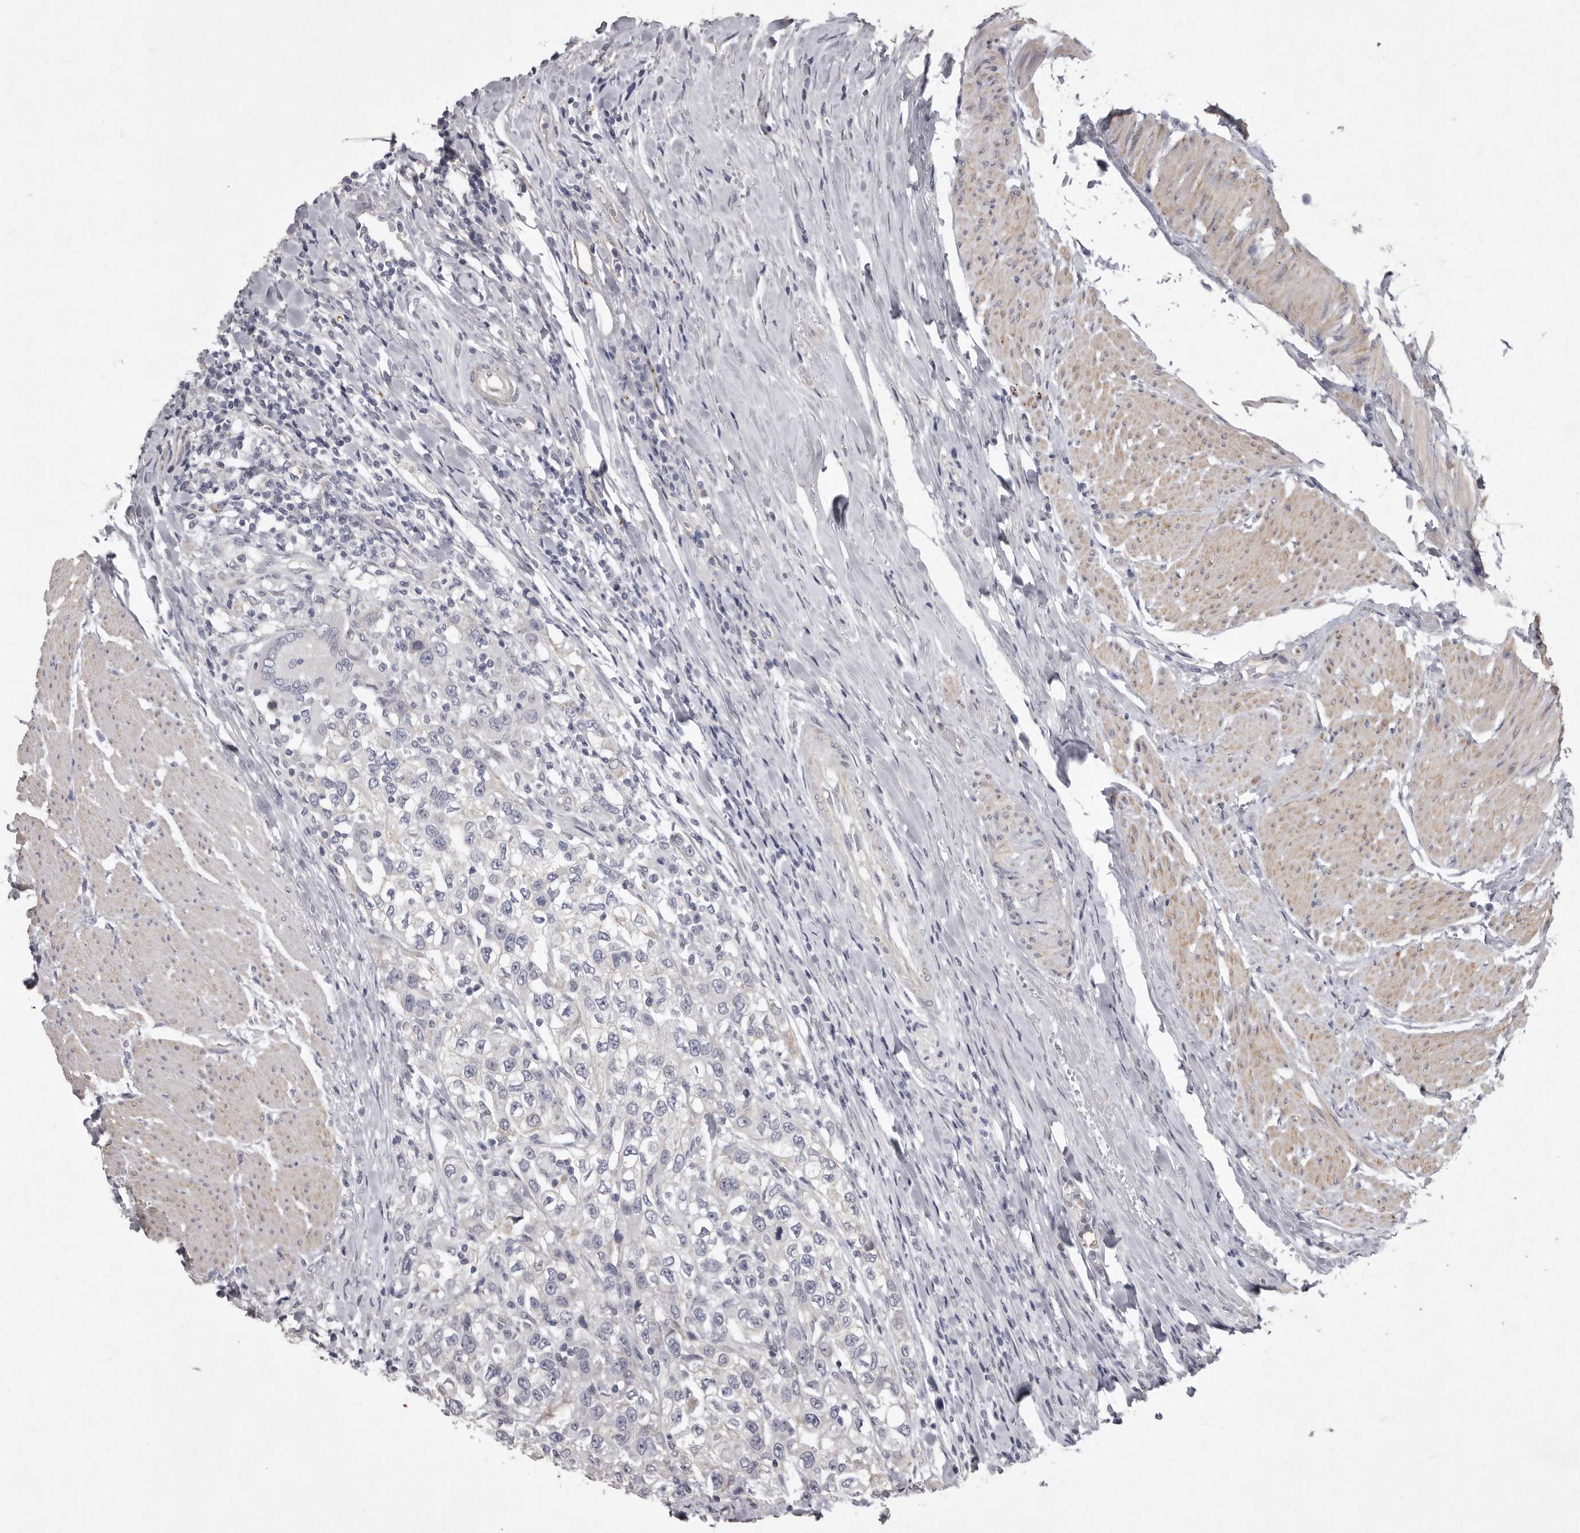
{"staining": {"intensity": "negative", "quantity": "none", "location": "none"}, "tissue": "urothelial cancer", "cell_type": "Tumor cells", "image_type": "cancer", "snomed": [{"axis": "morphology", "description": "Urothelial carcinoma, High grade"}, {"axis": "topography", "description": "Urinary bladder"}], "caption": "Tumor cells show no significant protein staining in urothelial cancer. Nuclei are stained in blue.", "gene": "NKAIN4", "patient": {"sex": "female", "age": 80}}